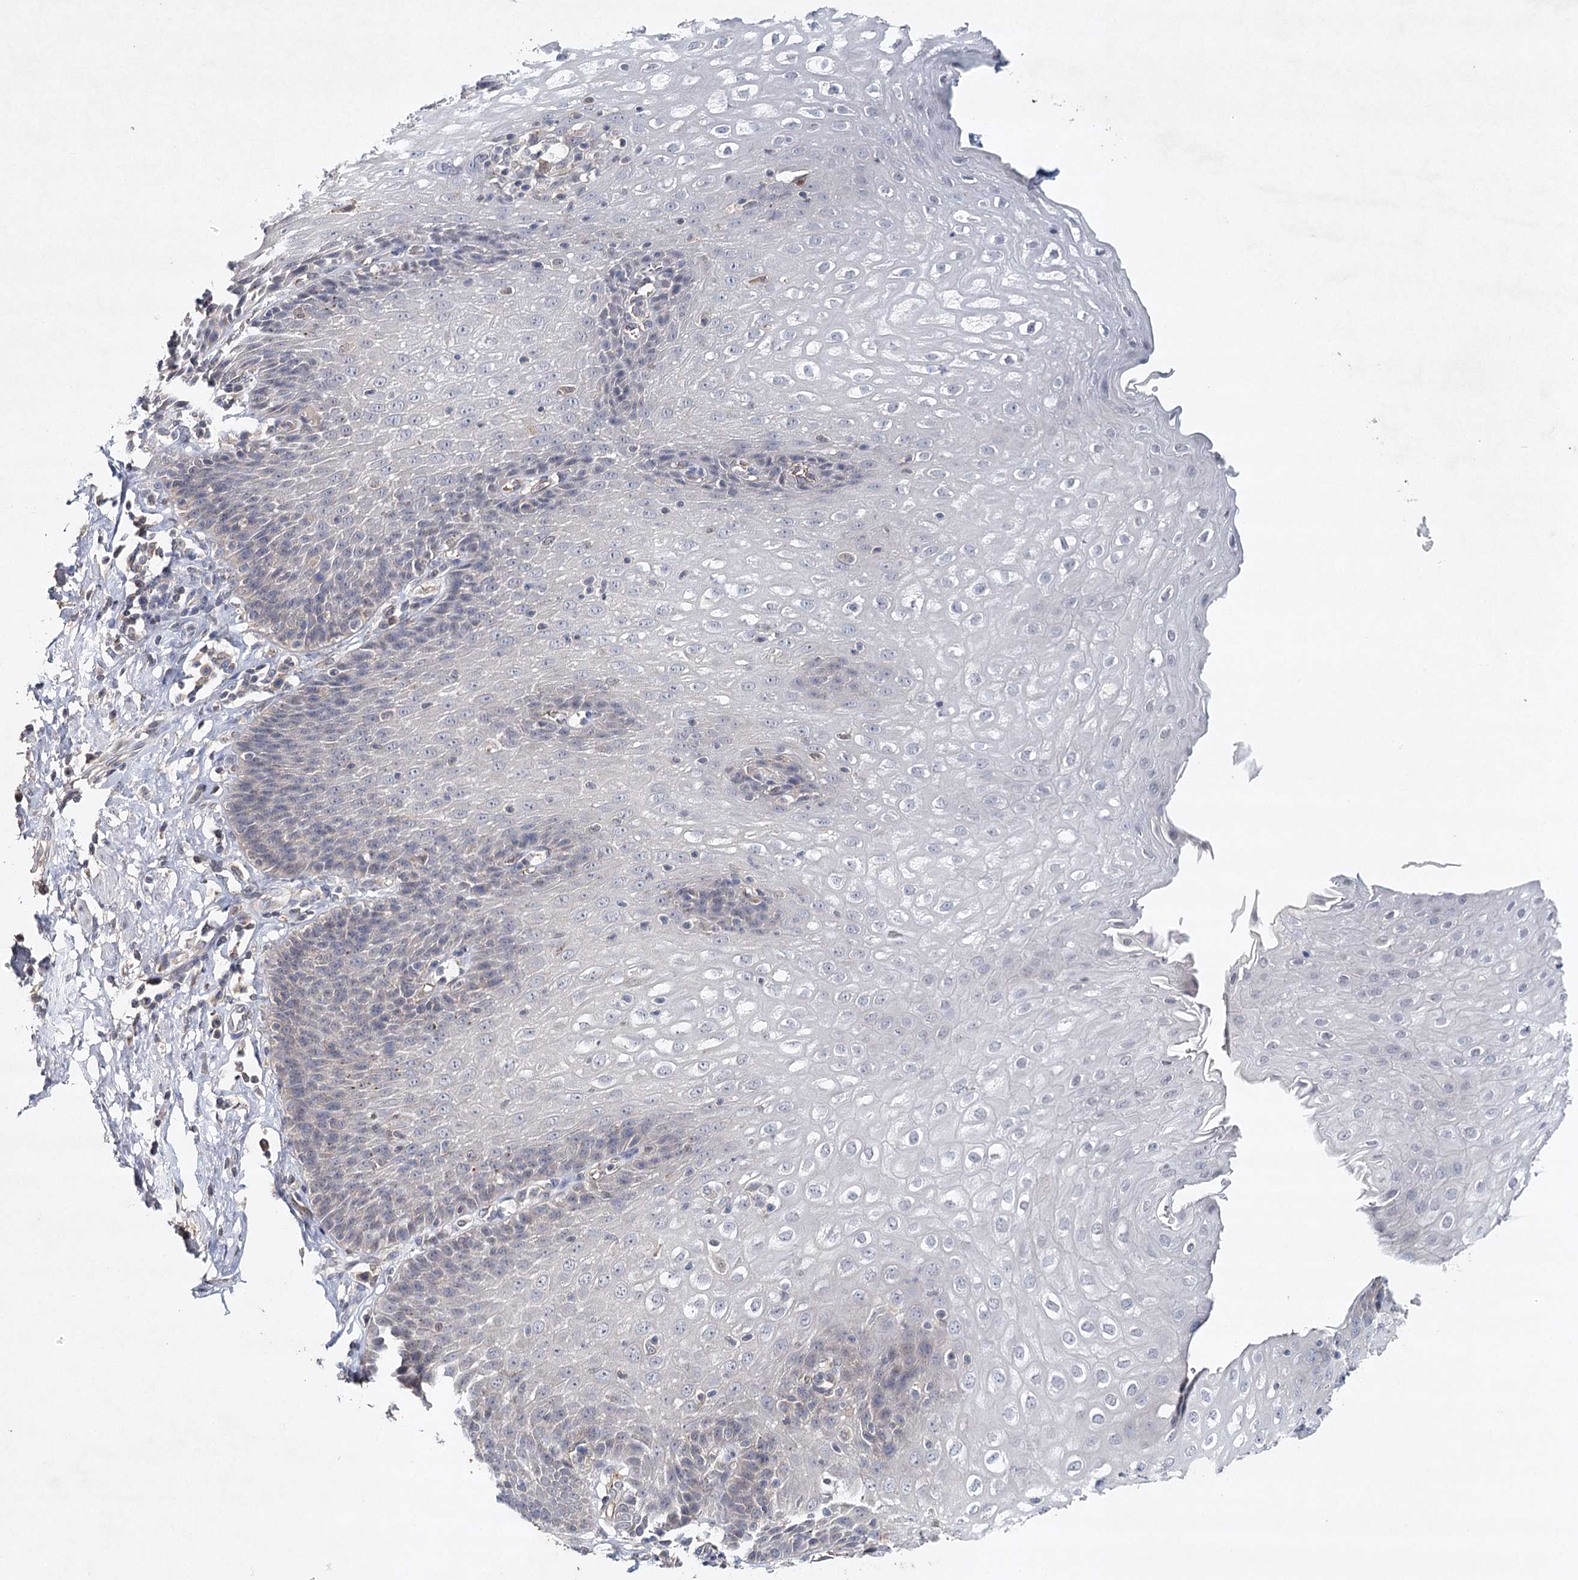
{"staining": {"intensity": "moderate", "quantity": "<25%", "location": "cytoplasmic/membranous"}, "tissue": "esophagus", "cell_type": "Squamous epithelial cells", "image_type": "normal", "snomed": [{"axis": "morphology", "description": "Normal tissue, NOS"}, {"axis": "topography", "description": "Esophagus"}], "caption": "Protein expression analysis of normal esophagus reveals moderate cytoplasmic/membranous positivity in approximately <25% of squamous epithelial cells. (brown staining indicates protein expression, while blue staining denotes nuclei).", "gene": "SYNPO", "patient": {"sex": "female", "age": 61}}